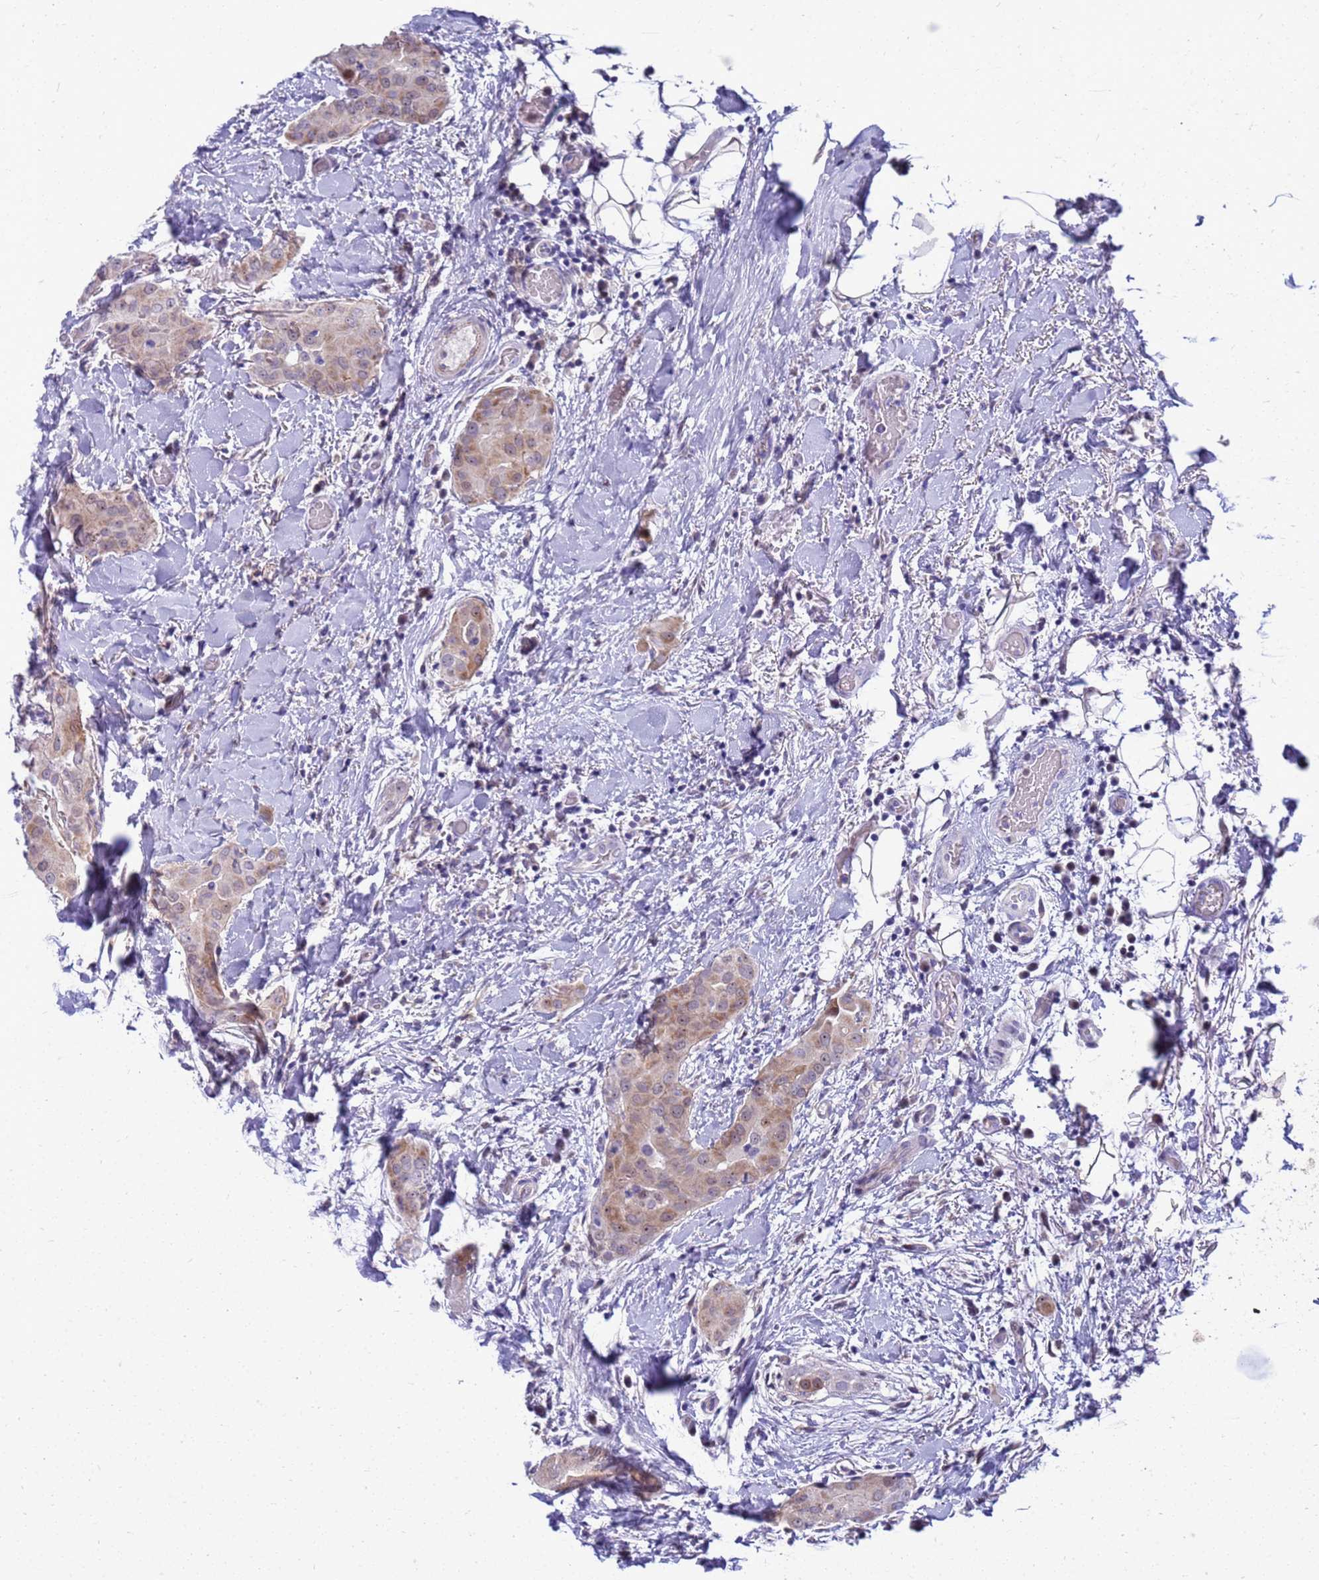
{"staining": {"intensity": "moderate", "quantity": "25%-75%", "location": "cytoplasmic/membranous"}, "tissue": "thyroid cancer", "cell_type": "Tumor cells", "image_type": "cancer", "snomed": [{"axis": "morphology", "description": "Papillary adenocarcinoma, NOS"}, {"axis": "topography", "description": "Thyroid gland"}], "caption": "This image demonstrates thyroid papillary adenocarcinoma stained with IHC to label a protein in brown. The cytoplasmic/membranous of tumor cells show moderate positivity for the protein. Nuclei are counter-stained blue.", "gene": "LRATD1", "patient": {"sex": "male", "age": 33}}